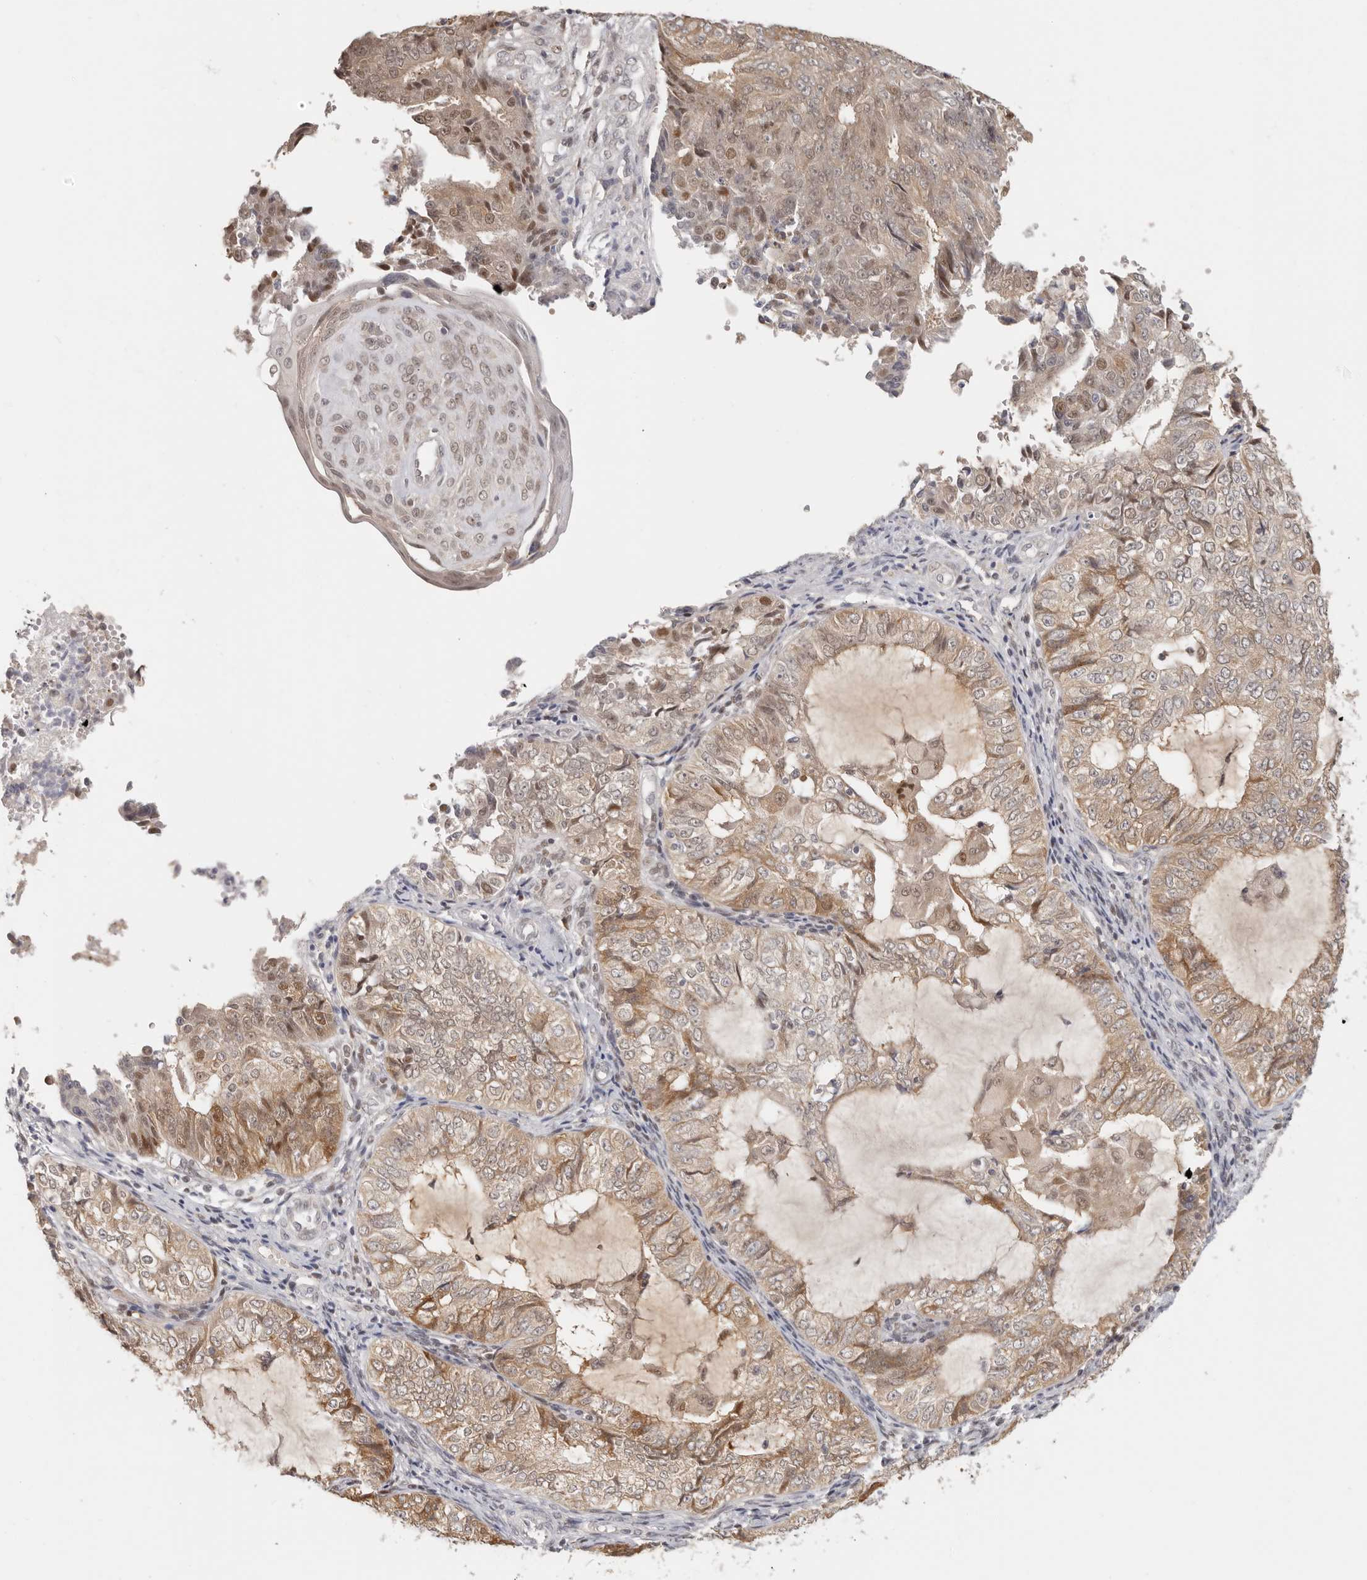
{"staining": {"intensity": "moderate", "quantity": ">75%", "location": "cytoplasmic/membranous,nuclear"}, "tissue": "endometrial cancer", "cell_type": "Tumor cells", "image_type": "cancer", "snomed": [{"axis": "morphology", "description": "Adenocarcinoma, NOS"}, {"axis": "topography", "description": "Endometrium"}], "caption": "The immunohistochemical stain highlights moderate cytoplasmic/membranous and nuclear positivity in tumor cells of endometrial cancer (adenocarcinoma) tissue.", "gene": "LARP7", "patient": {"sex": "female", "age": 32}}